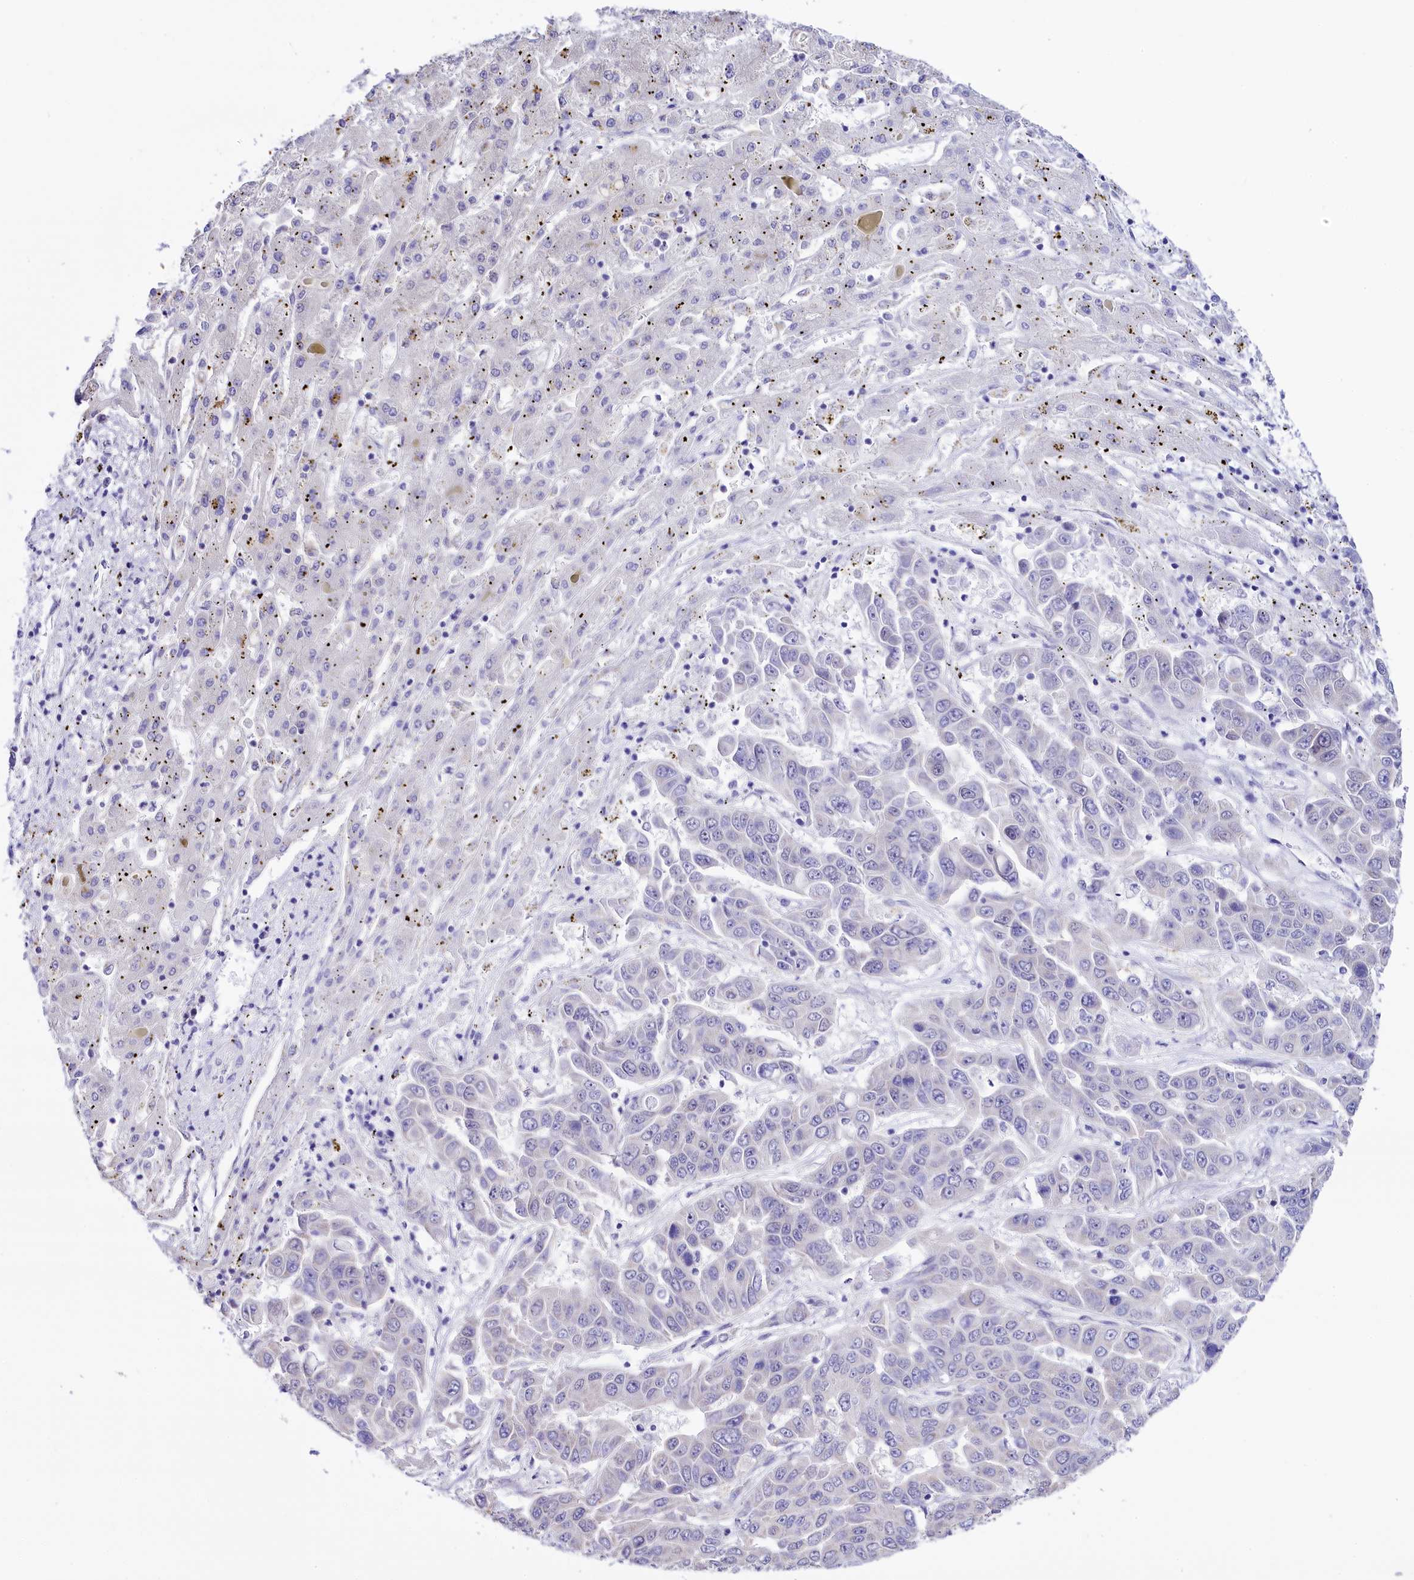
{"staining": {"intensity": "negative", "quantity": "none", "location": "none"}, "tissue": "liver cancer", "cell_type": "Tumor cells", "image_type": "cancer", "snomed": [{"axis": "morphology", "description": "Cholangiocarcinoma"}, {"axis": "topography", "description": "Liver"}], "caption": "The image shows no significant expression in tumor cells of liver cancer (cholangiocarcinoma). (DAB (3,3'-diaminobenzidine) IHC, high magnification).", "gene": "SPATS2", "patient": {"sex": "female", "age": 52}}